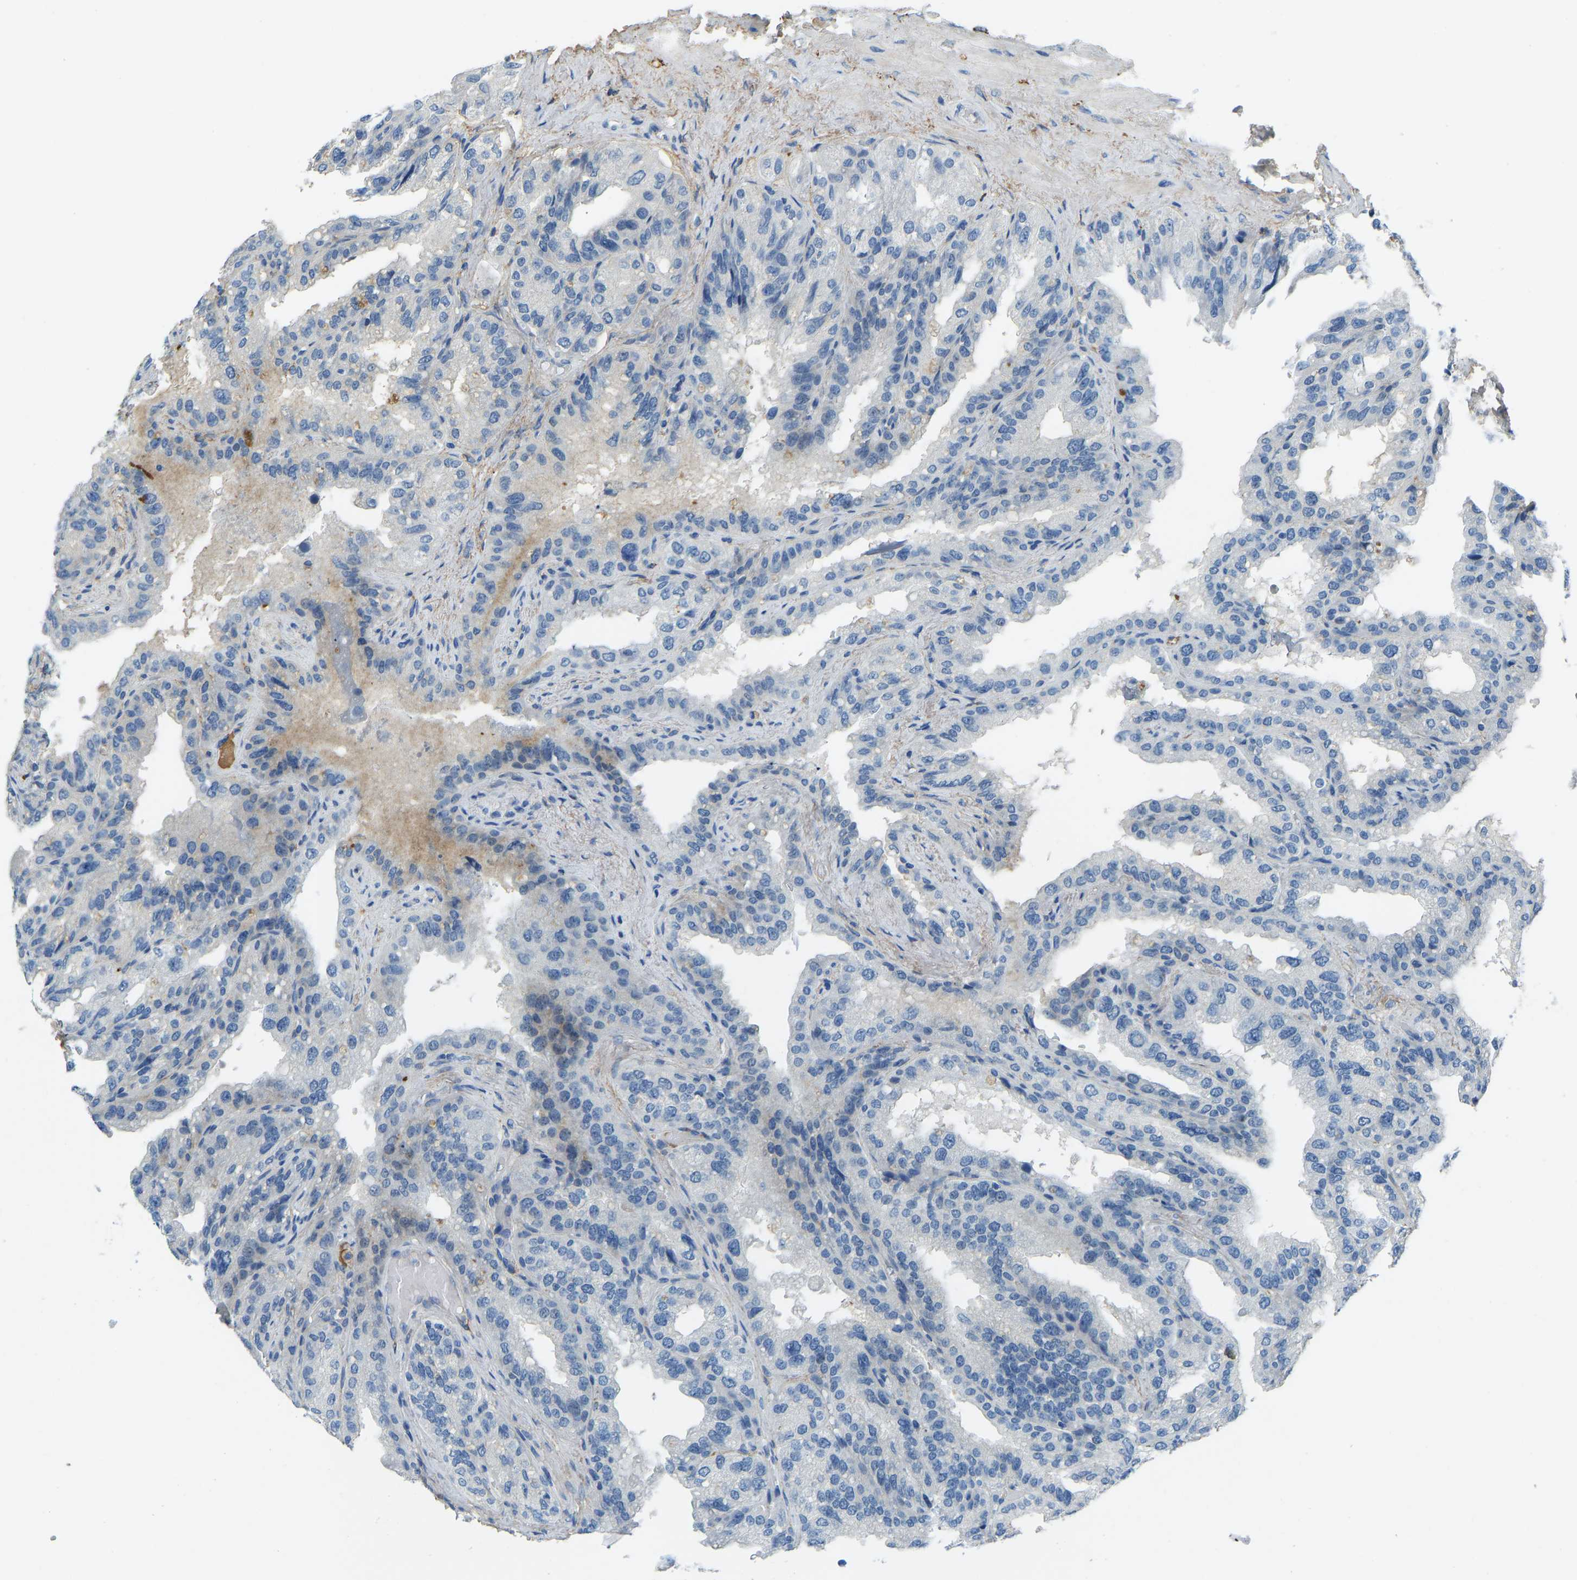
{"staining": {"intensity": "negative", "quantity": "none", "location": "none"}, "tissue": "seminal vesicle", "cell_type": "Glandular cells", "image_type": "normal", "snomed": [{"axis": "morphology", "description": "Normal tissue, NOS"}, {"axis": "topography", "description": "Seminal veicle"}], "caption": "DAB immunohistochemical staining of unremarkable human seminal vesicle shows no significant expression in glandular cells.", "gene": "THBS4", "patient": {"sex": "male", "age": 68}}